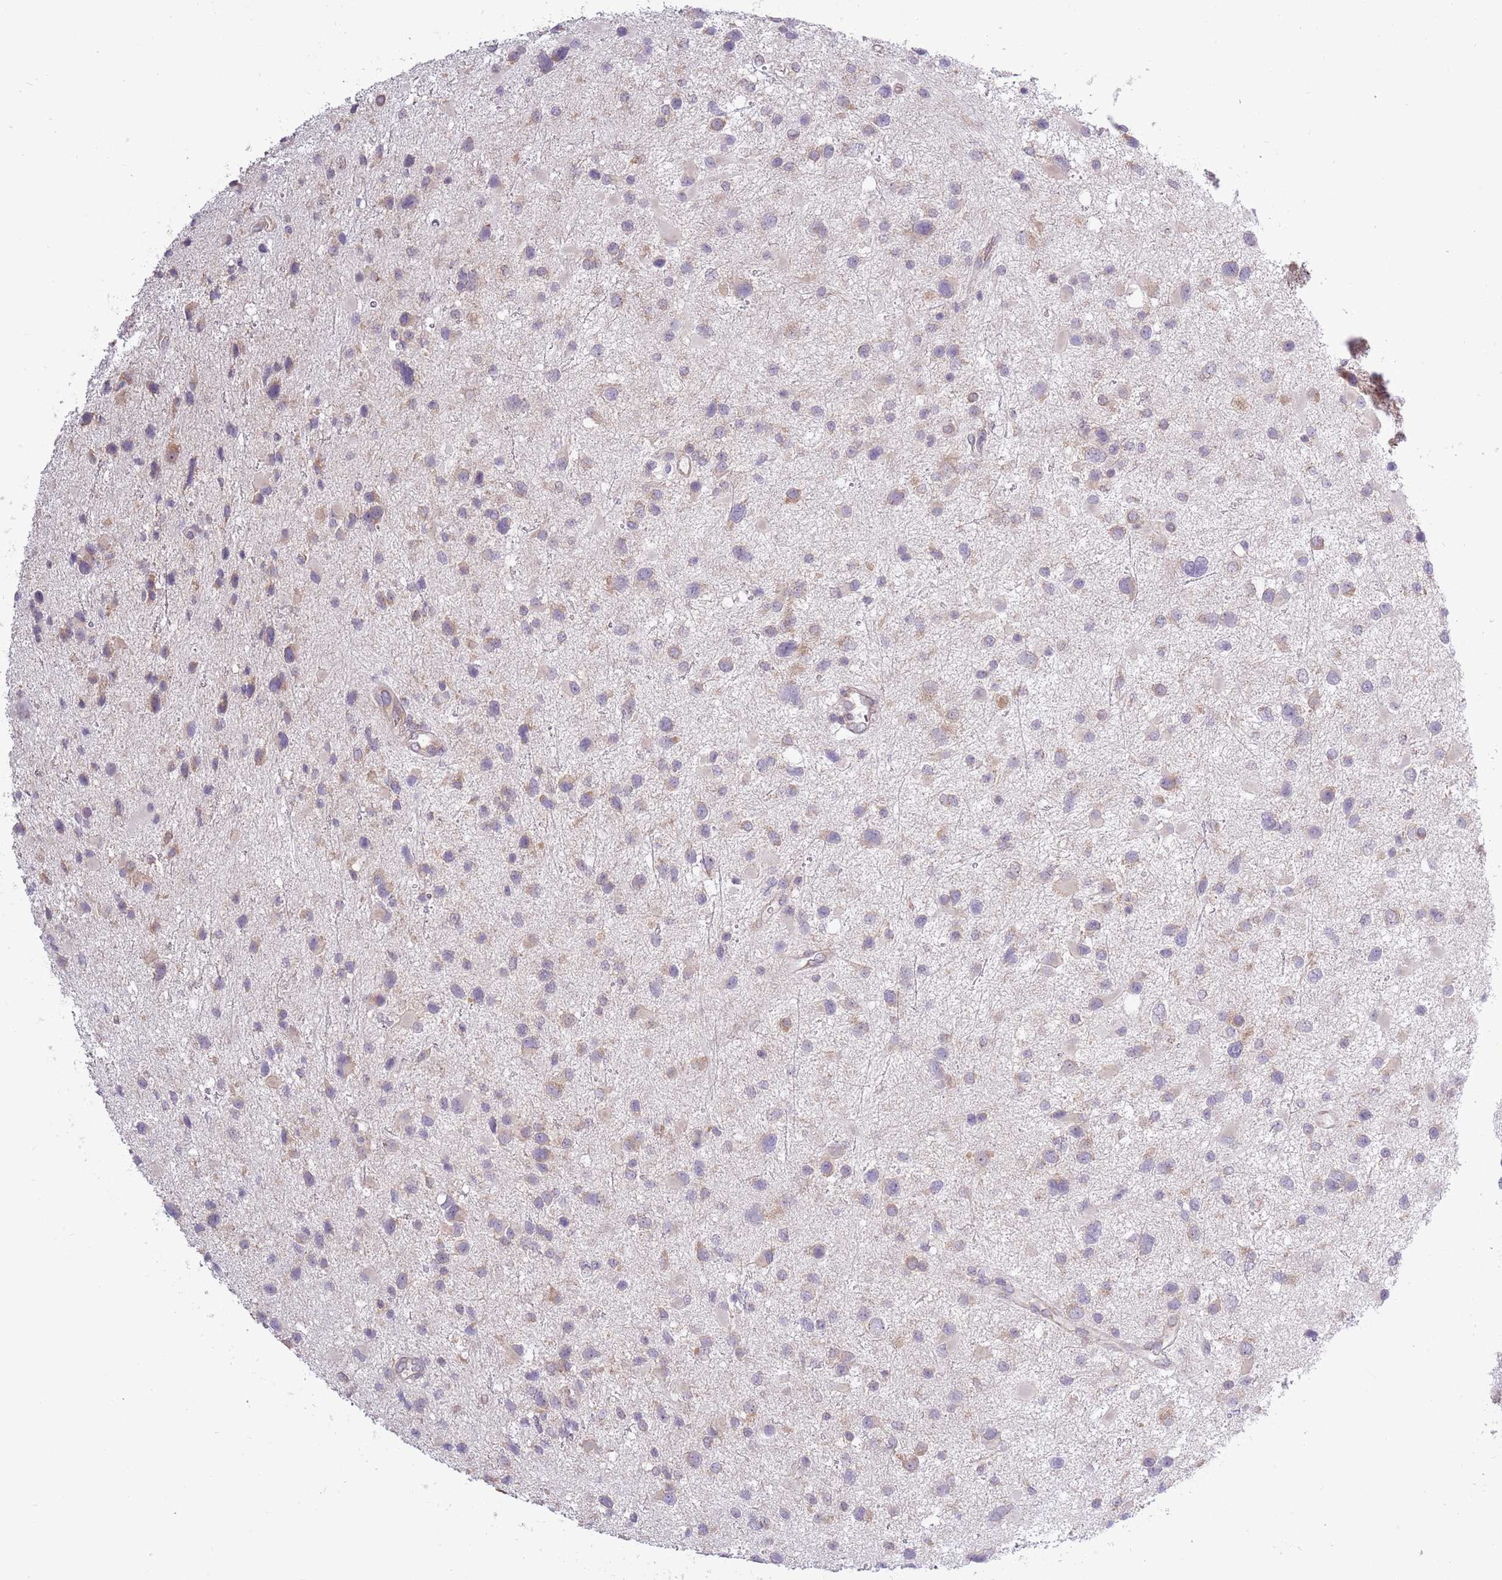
{"staining": {"intensity": "negative", "quantity": "none", "location": "none"}, "tissue": "glioma", "cell_type": "Tumor cells", "image_type": "cancer", "snomed": [{"axis": "morphology", "description": "Glioma, malignant, Low grade"}, {"axis": "topography", "description": "Brain"}], "caption": "IHC micrograph of neoplastic tissue: human glioma stained with DAB displays no significant protein expression in tumor cells. (Brightfield microscopy of DAB immunohistochemistry (IHC) at high magnification).", "gene": "RPL17-C18orf32", "patient": {"sex": "female", "age": 32}}